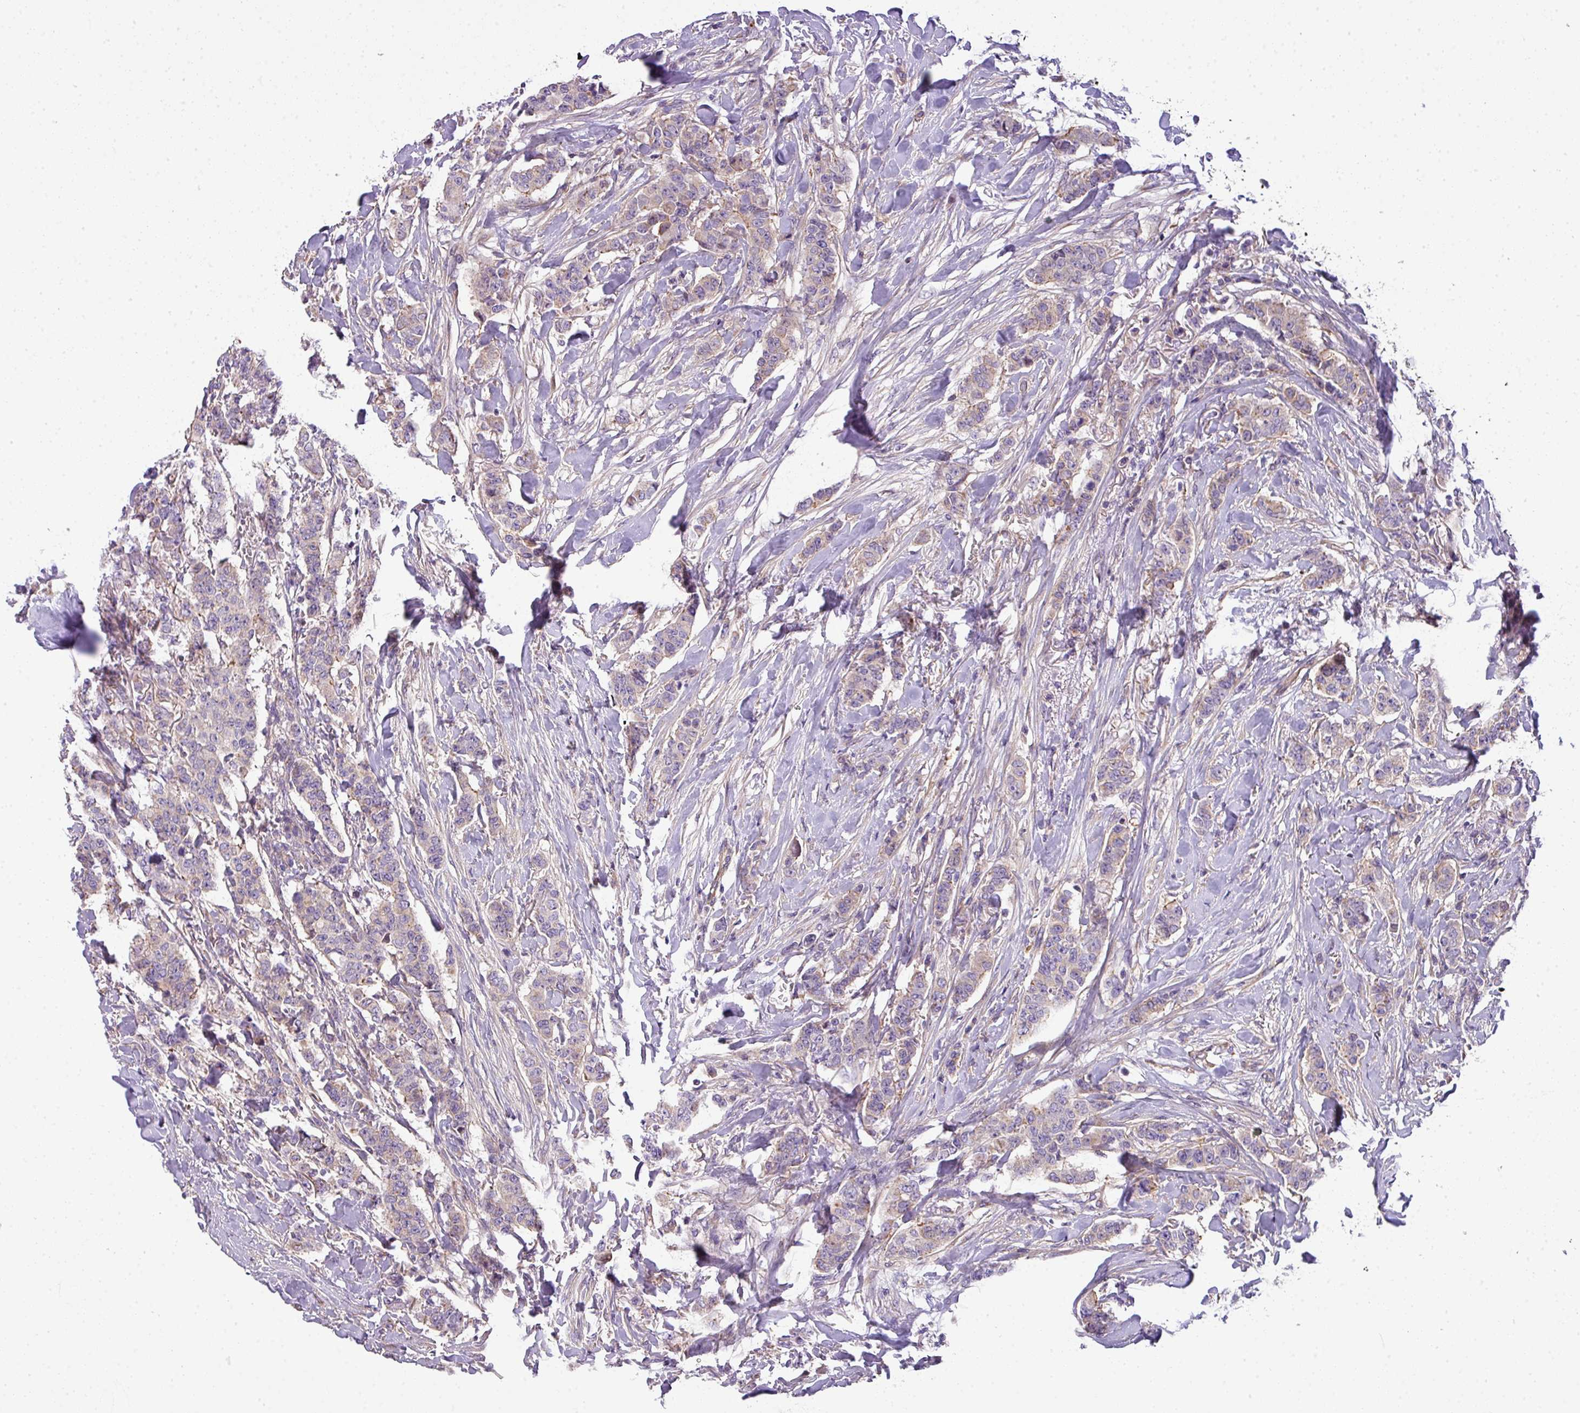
{"staining": {"intensity": "weak", "quantity": "25%-75%", "location": "cytoplasmic/membranous"}, "tissue": "breast cancer", "cell_type": "Tumor cells", "image_type": "cancer", "snomed": [{"axis": "morphology", "description": "Duct carcinoma"}, {"axis": "topography", "description": "Breast"}], "caption": "There is low levels of weak cytoplasmic/membranous positivity in tumor cells of breast cancer (infiltrating ductal carcinoma), as demonstrated by immunohistochemical staining (brown color).", "gene": "PALS2", "patient": {"sex": "female", "age": 40}}